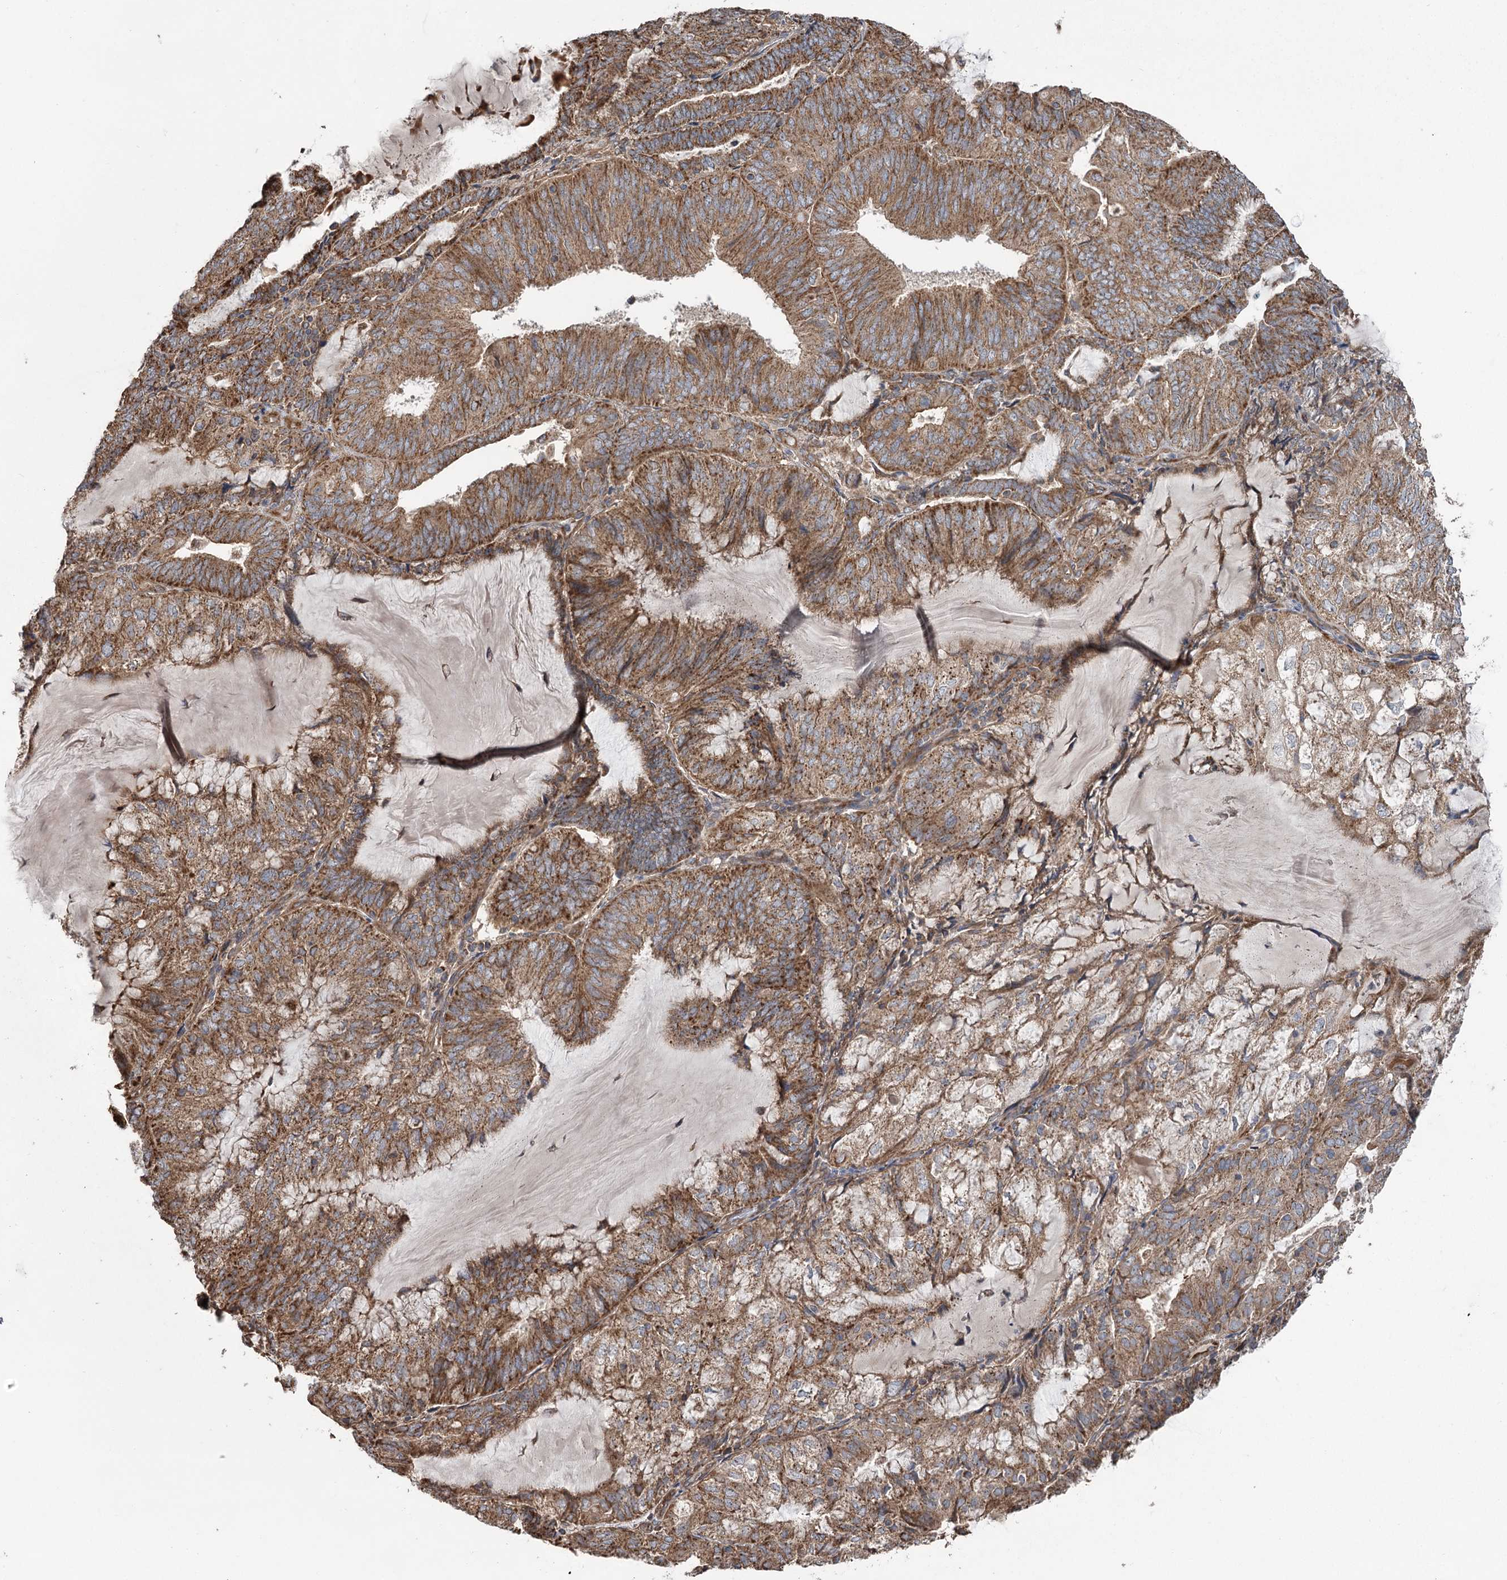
{"staining": {"intensity": "strong", "quantity": ">75%", "location": "cytoplasmic/membranous"}, "tissue": "endometrial cancer", "cell_type": "Tumor cells", "image_type": "cancer", "snomed": [{"axis": "morphology", "description": "Adenocarcinoma, NOS"}, {"axis": "topography", "description": "Endometrium"}], "caption": "Endometrial cancer tissue exhibits strong cytoplasmic/membranous staining in approximately >75% of tumor cells Using DAB (brown) and hematoxylin (blue) stains, captured at high magnification using brightfield microscopy.", "gene": "RWDD4", "patient": {"sex": "female", "age": 81}}